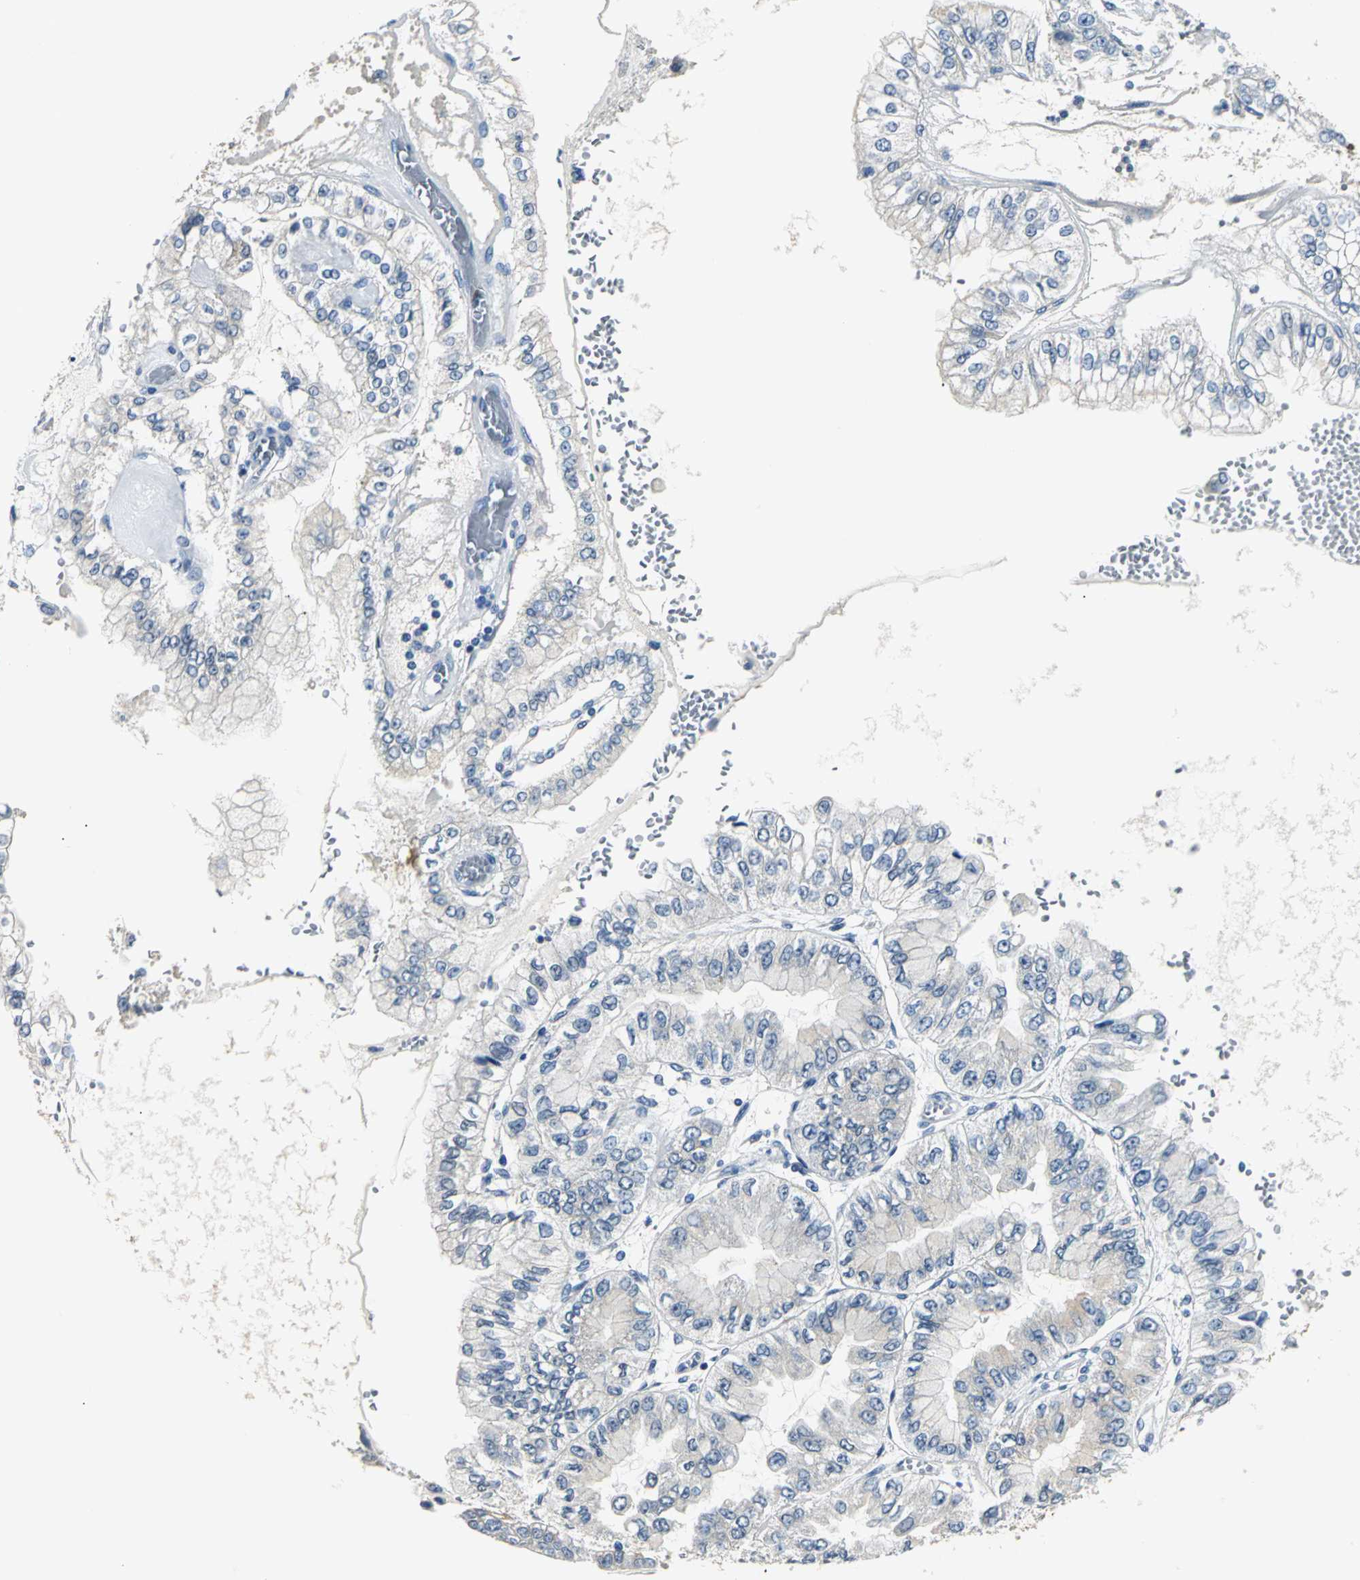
{"staining": {"intensity": "weak", "quantity": "<25%", "location": "cytoplasmic/membranous"}, "tissue": "liver cancer", "cell_type": "Tumor cells", "image_type": "cancer", "snomed": [{"axis": "morphology", "description": "Cholangiocarcinoma"}, {"axis": "topography", "description": "Liver"}], "caption": "The micrograph exhibits no significant expression in tumor cells of liver cancer (cholangiocarcinoma).", "gene": "B3GNT2", "patient": {"sex": "female", "age": 79}}